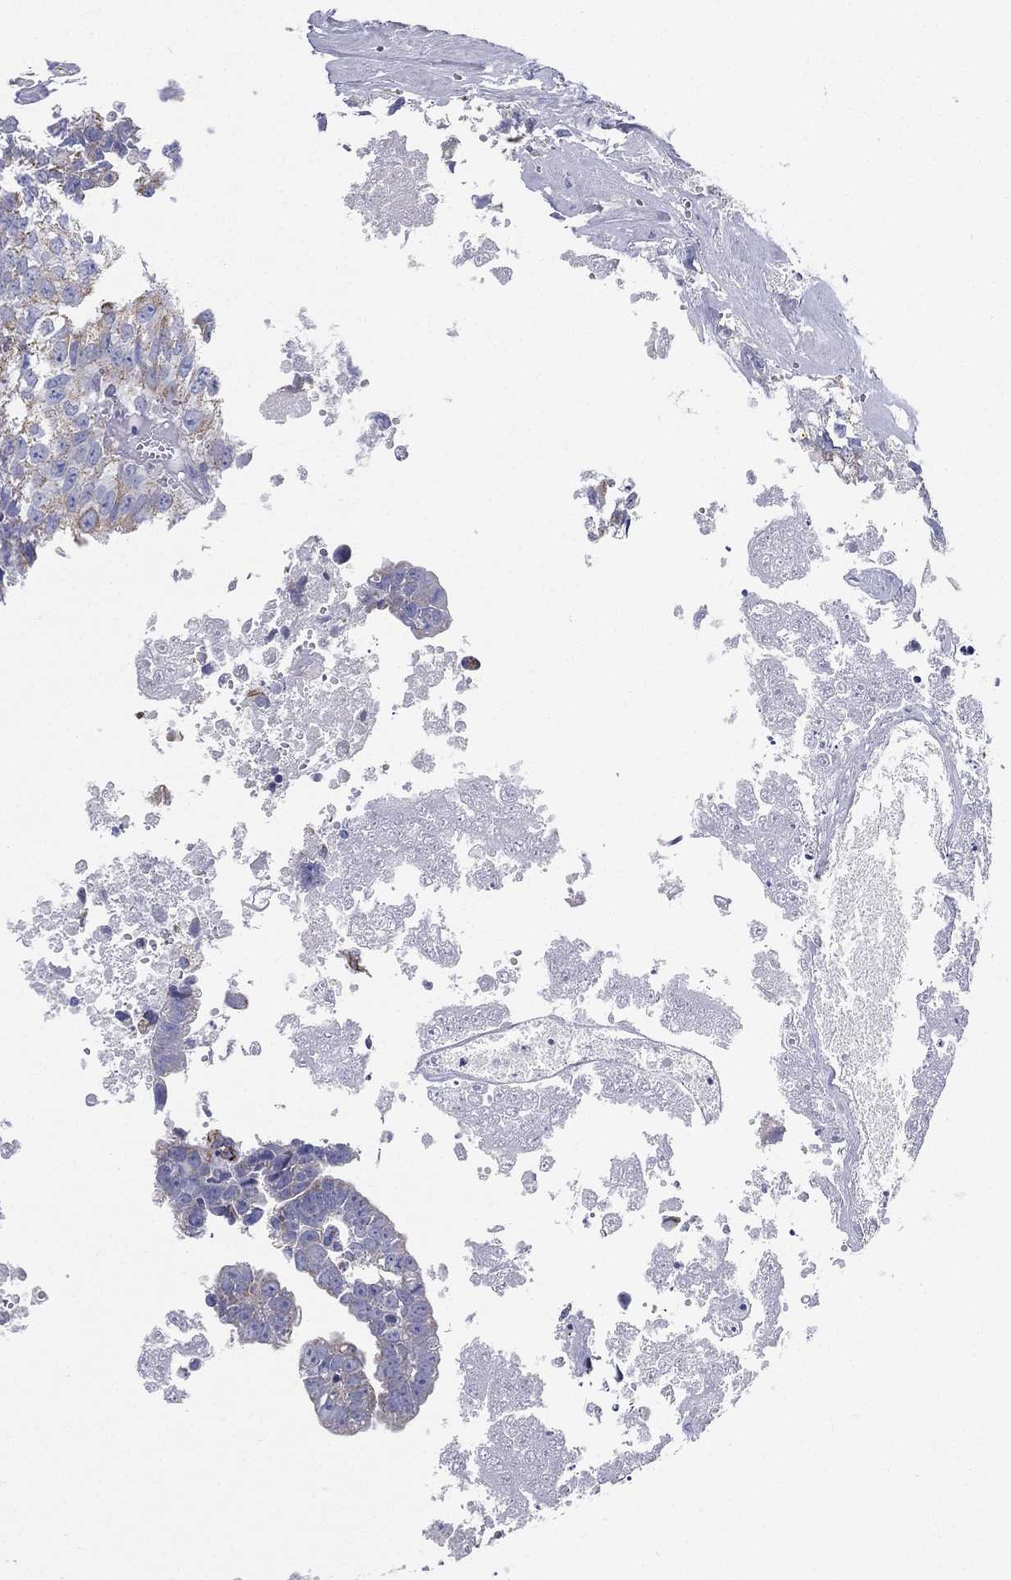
{"staining": {"intensity": "moderate", "quantity": "<25%", "location": "cytoplasmic/membranous"}, "tissue": "testis cancer", "cell_type": "Tumor cells", "image_type": "cancer", "snomed": [{"axis": "morphology", "description": "Carcinoma, Embryonal, NOS"}, {"axis": "morphology", "description": "Teratoma, malignant, NOS"}, {"axis": "topography", "description": "Testis"}], "caption": "Immunohistochemistry histopathology image of human teratoma (malignant) (testis) stained for a protein (brown), which displays low levels of moderate cytoplasmic/membranous expression in about <25% of tumor cells.", "gene": "PWWP3A", "patient": {"sex": "male", "age": 24}}